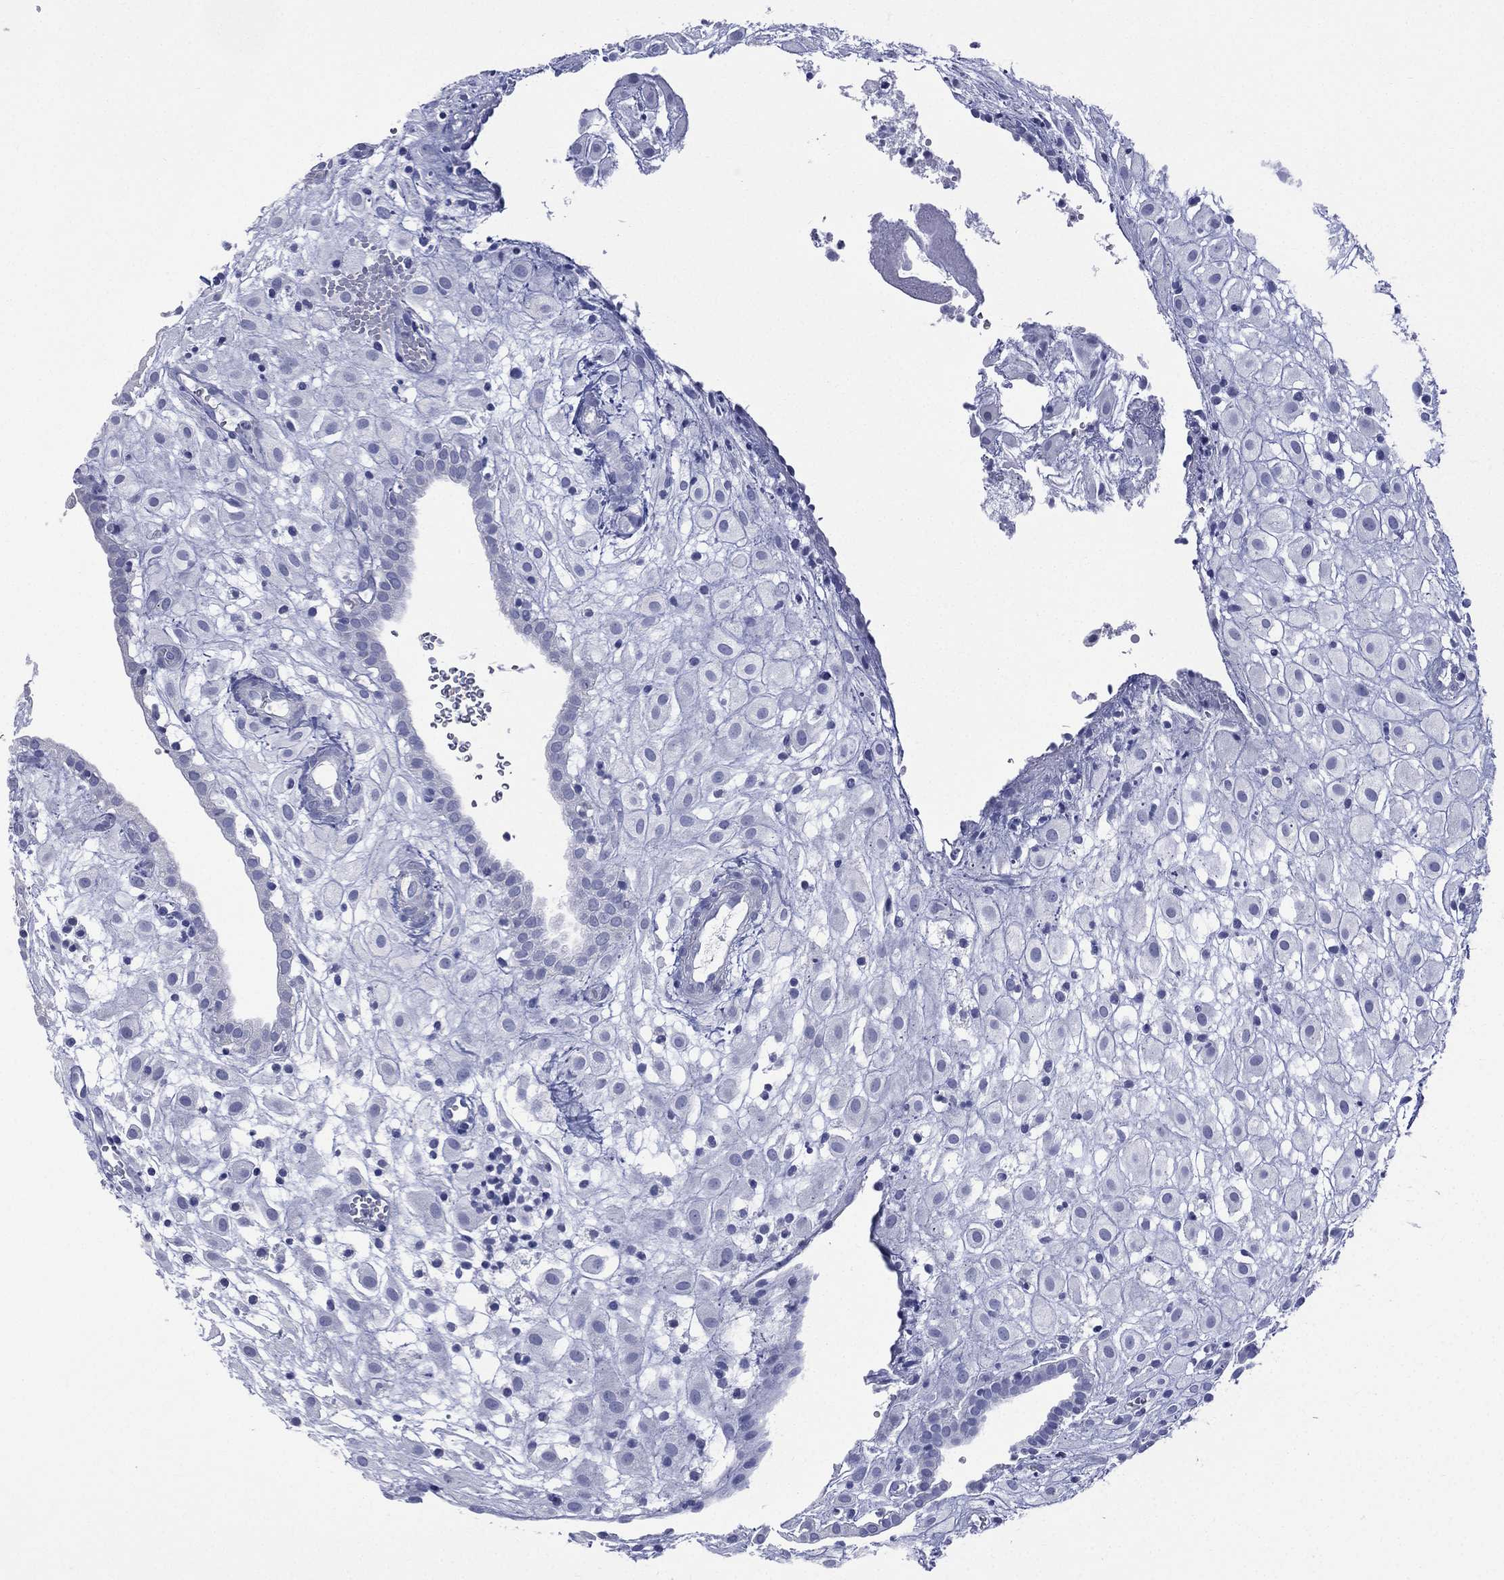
{"staining": {"intensity": "negative", "quantity": "none", "location": "none"}, "tissue": "placenta", "cell_type": "Decidual cells", "image_type": "normal", "snomed": [{"axis": "morphology", "description": "Normal tissue, NOS"}, {"axis": "topography", "description": "Placenta"}], "caption": "Immunohistochemistry (IHC) micrograph of unremarkable placenta: placenta stained with DAB (3,3'-diaminobenzidine) demonstrates no significant protein positivity in decidual cells. (Immunohistochemistry (IHC), brightfield microscopy, high magnification).", "gene": "CES2", "patient": {"sex": "female", "age": 24}}